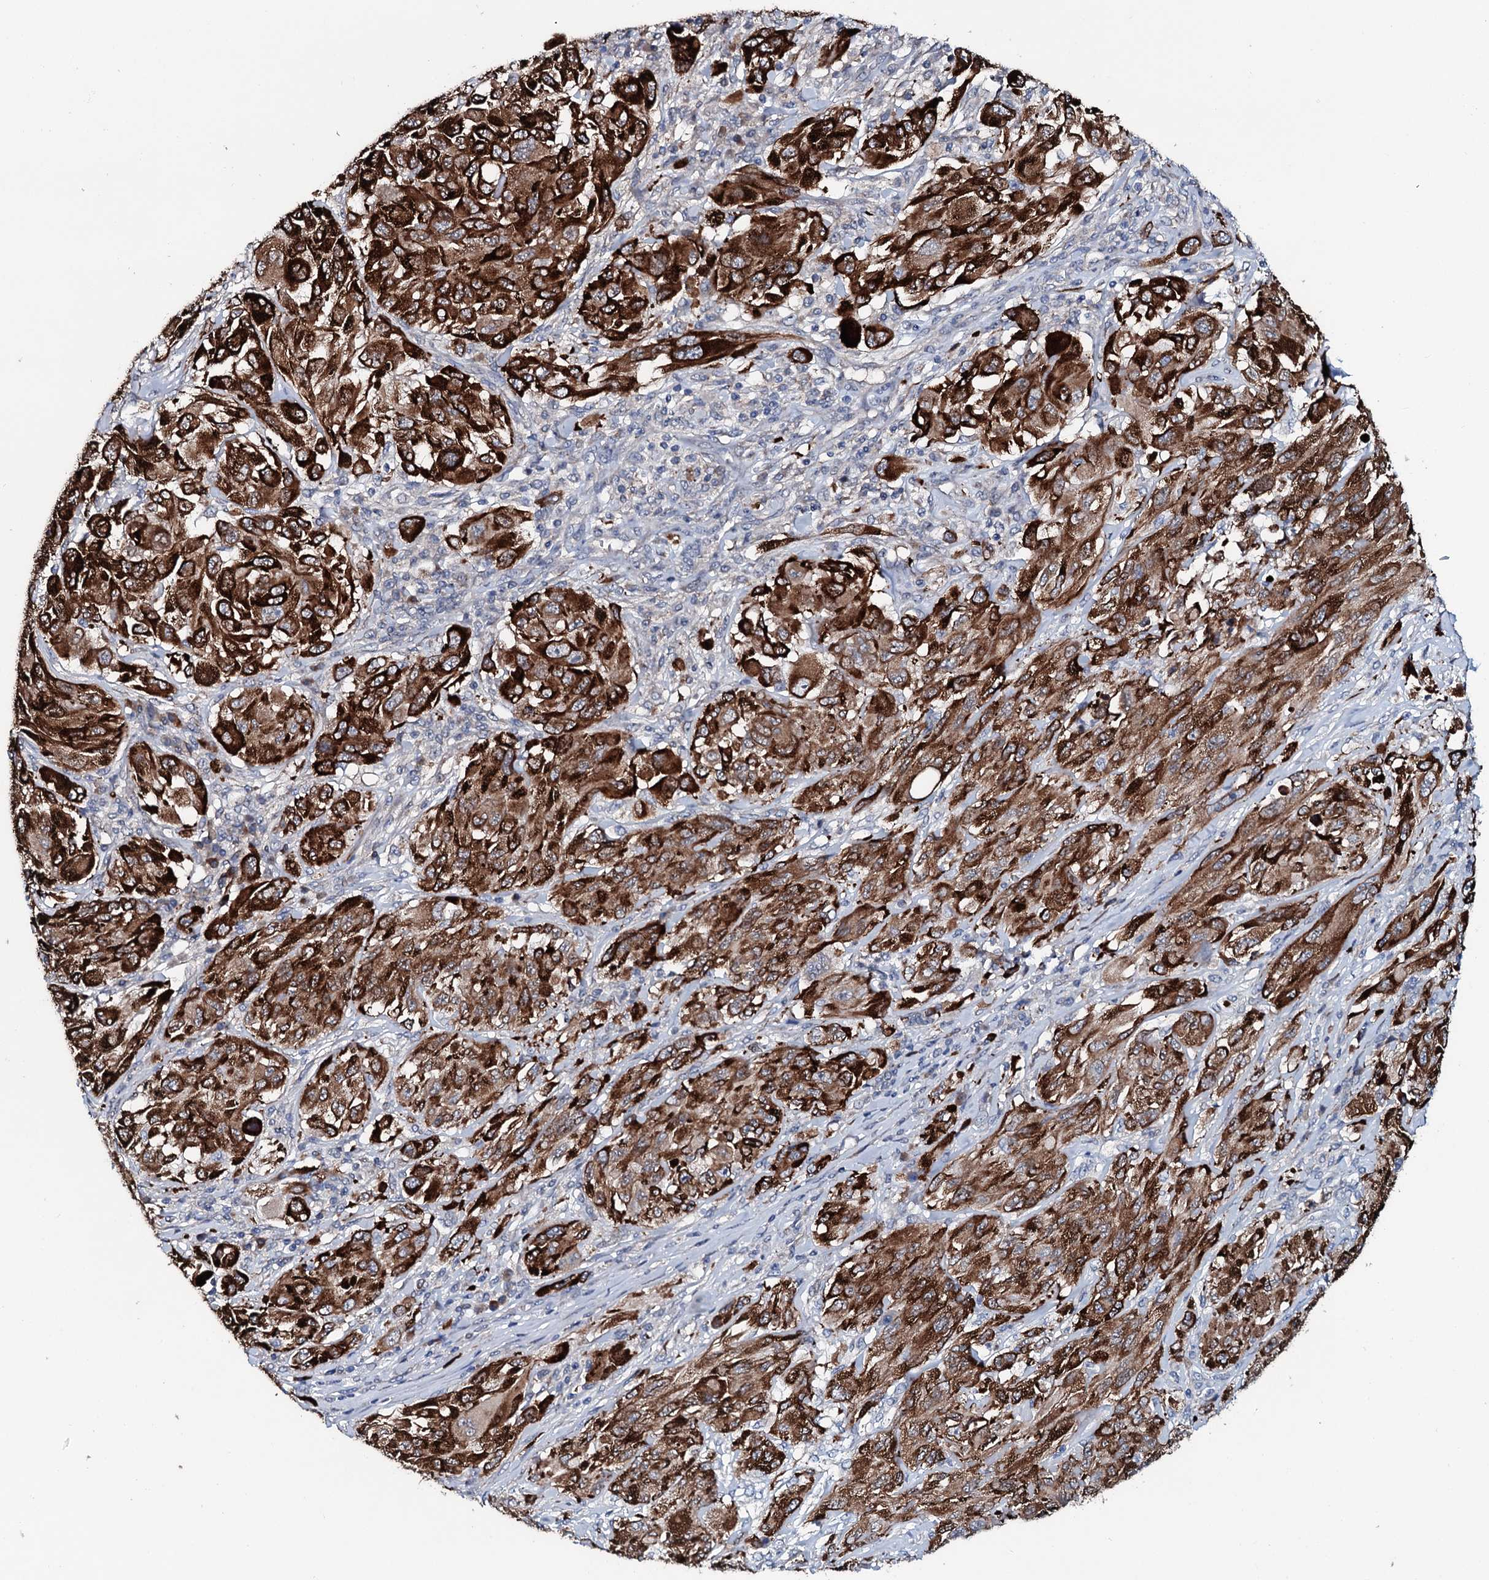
{"staining": {"intensity": "strong", "quantity": ">75%", "location": "cytoplasmic/membranous"}, "tissue": "melanoma", "cell_type": "Tumor cells", "image_type": "cancer", "snomed": [{"axis": "morphology", "description": "Malignant melanoma, NOS"}, {"axis": "topography", "description": "Skin"}], "caption": "Protein analysis of melanoma tissue reveals strong cytoplasmic/membranous expression in about >75% of tumor cells.", "gene": "IL12B", "patient": {"sex": "female", "age": 91}}